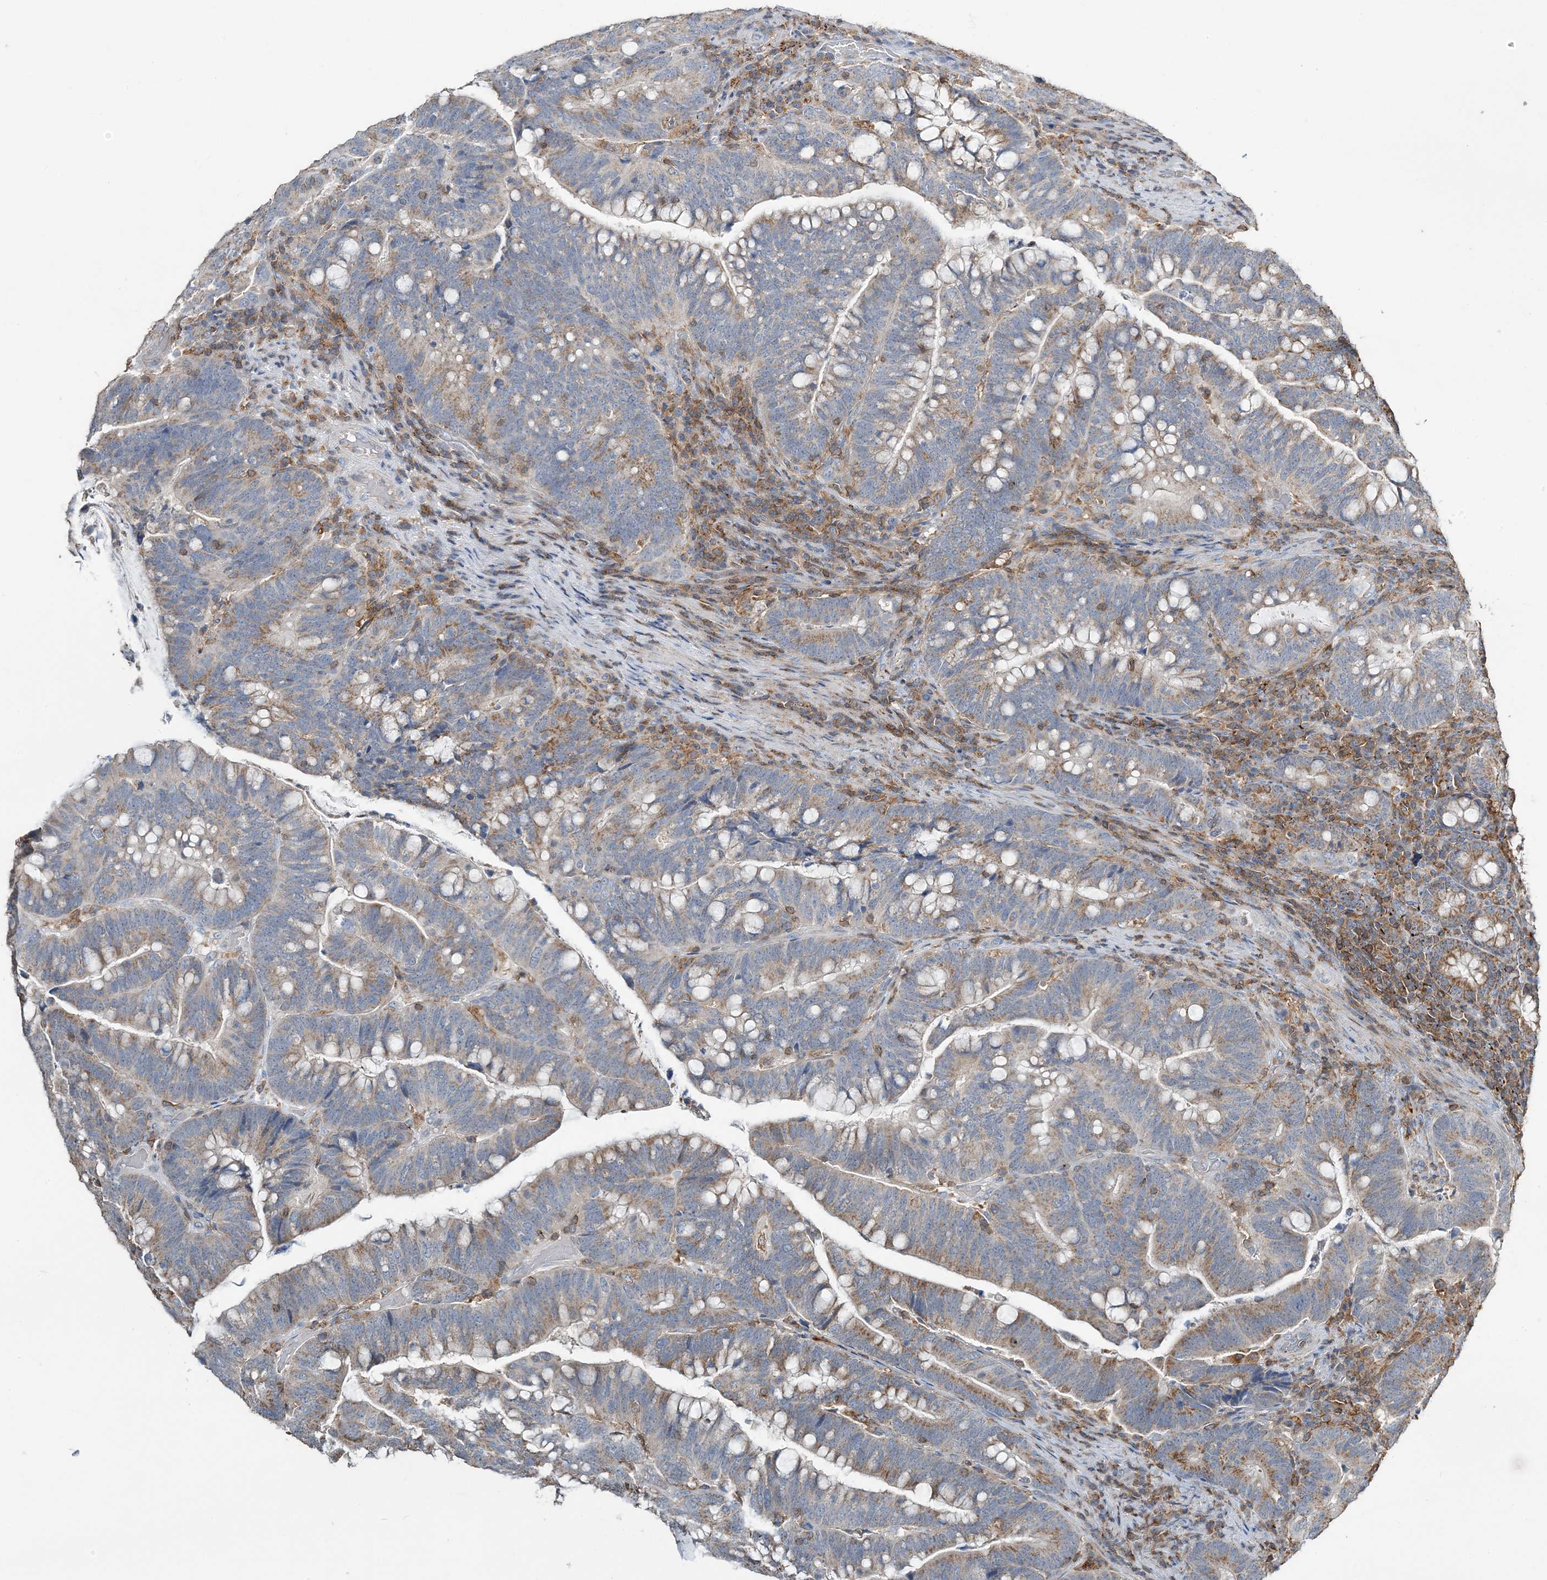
{"staining": {"intensity": "moderate", "quantity": ">75%", "location": "cytoplasmic/membranous"}, "tissue": "colorectal cancer", "cell_type": "Tumor cells", "image_type": "cancer", "snomed": [{"axis": "morphology", "description": "Adenocarcinoma, NOS"}, {"axis": "topography", "description": "Colon"}], "caption": "Immunohistochemical staining of human colorectal cancer (adenocarcinoma) demonstrates medium levels of moderate cytoplasmic/membranous positivity in approximately >75% of tumor cells.", "gene": "TMLHE", "patient": {"sex": "female", "age": 66}}